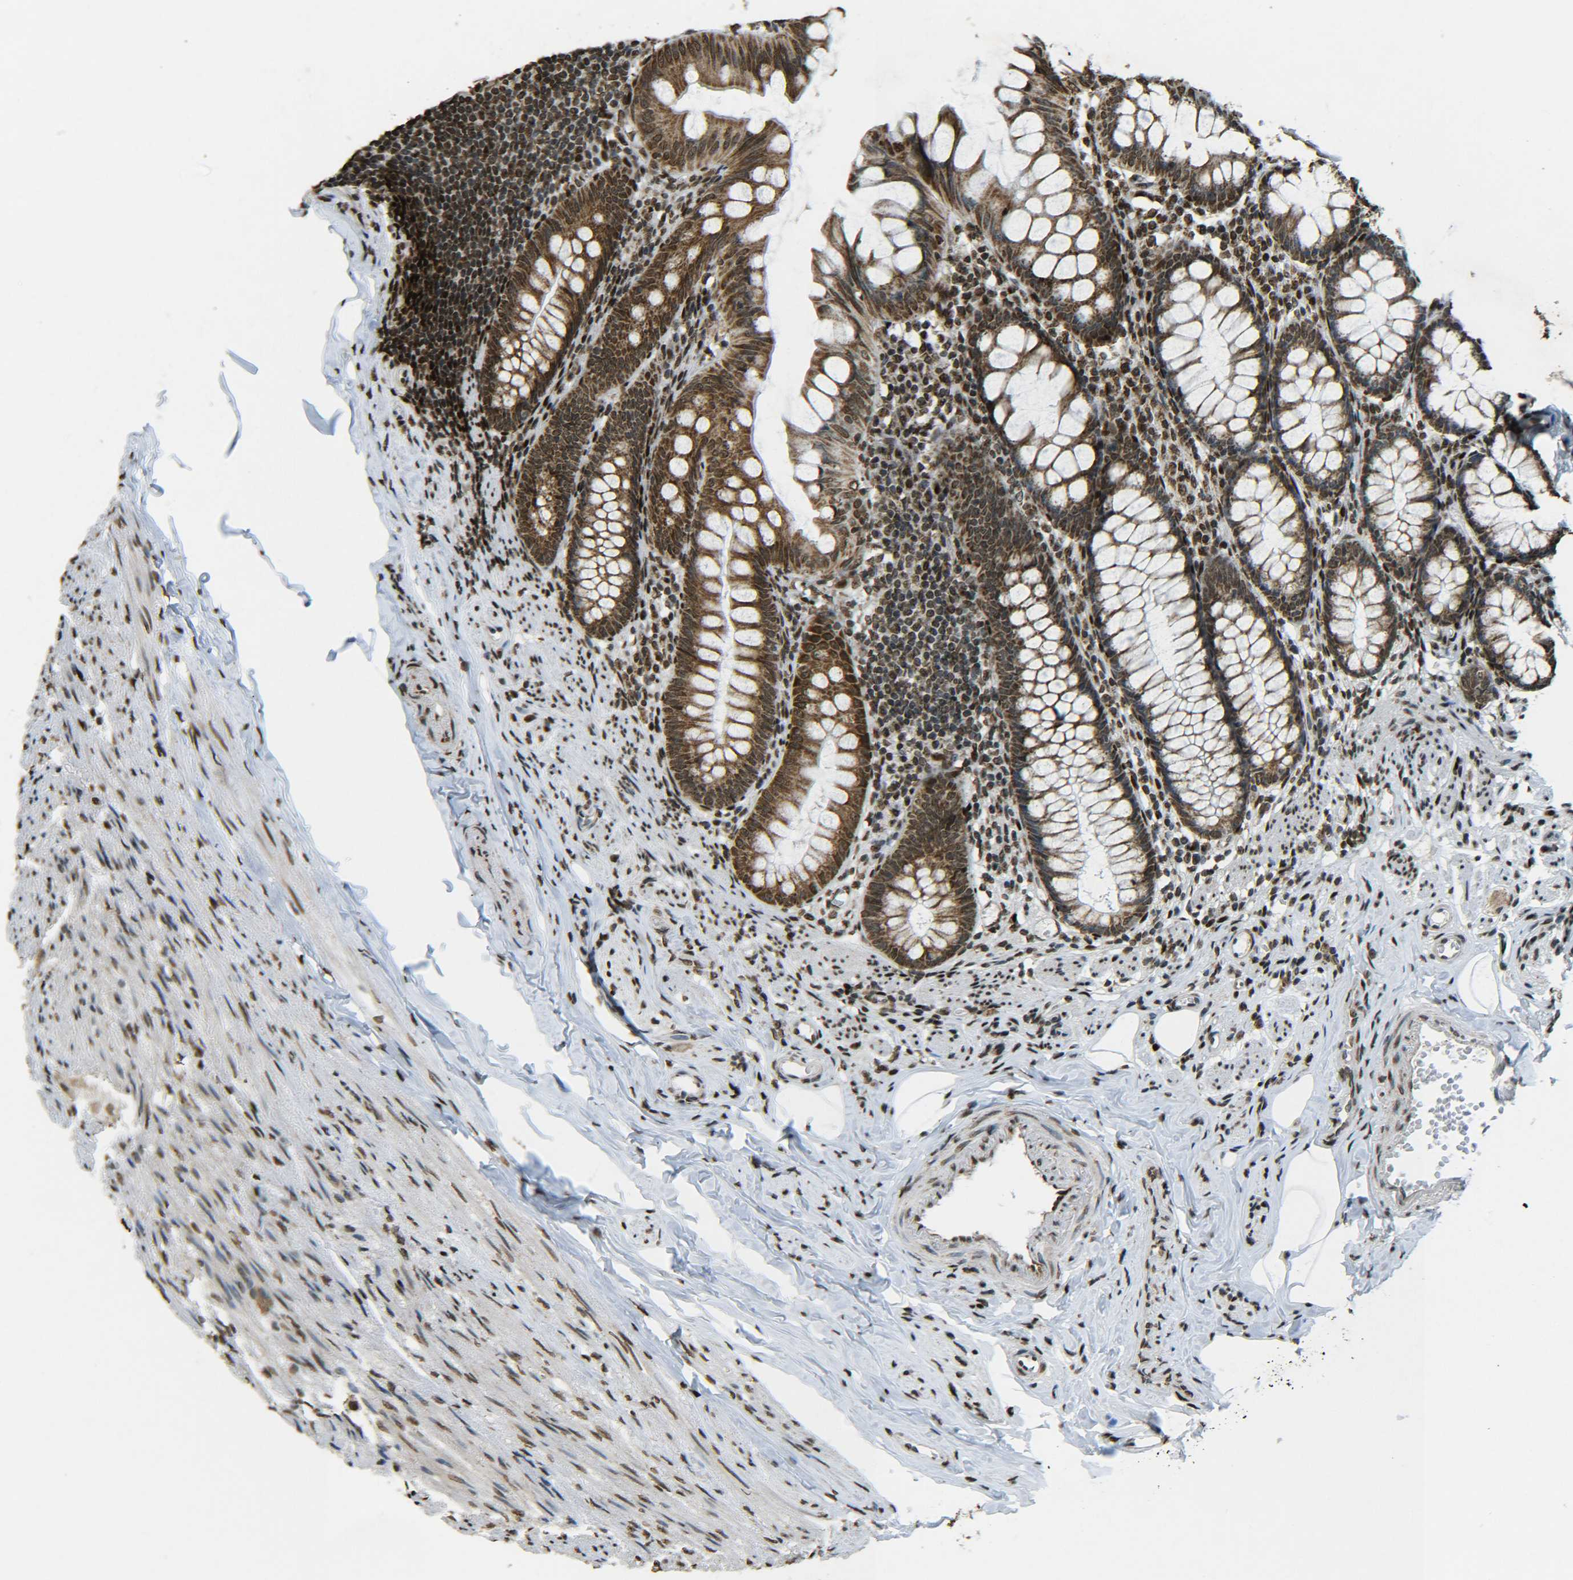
{"staining": {"intensity": "strong", "quantity": ">75%", "location": "cytoplasmic/membranous,nuclear"}, "tissue": "appendix", "cell_type": "Glandular cells", "image_type": "normal", "snomed": [{"axis": "morphology", "description": "Normal tissue, NOS"}, {"axis": "topography", "description": "Appendix"}], "caption": "Brown immunohistochemical staining in unremarkable appendix exhibits strong cytoplasmic/membranous,nuclear positivity in about >75% of glandular cells. The staining is performed using DAB (3,3'-diaminobenzidine) brown chromogen to label protein expression. The nuclei are counter-stained blue using hematoxylin.", "gene": "NEUROG2", "patient": {"sex": "female", "age": 77}}